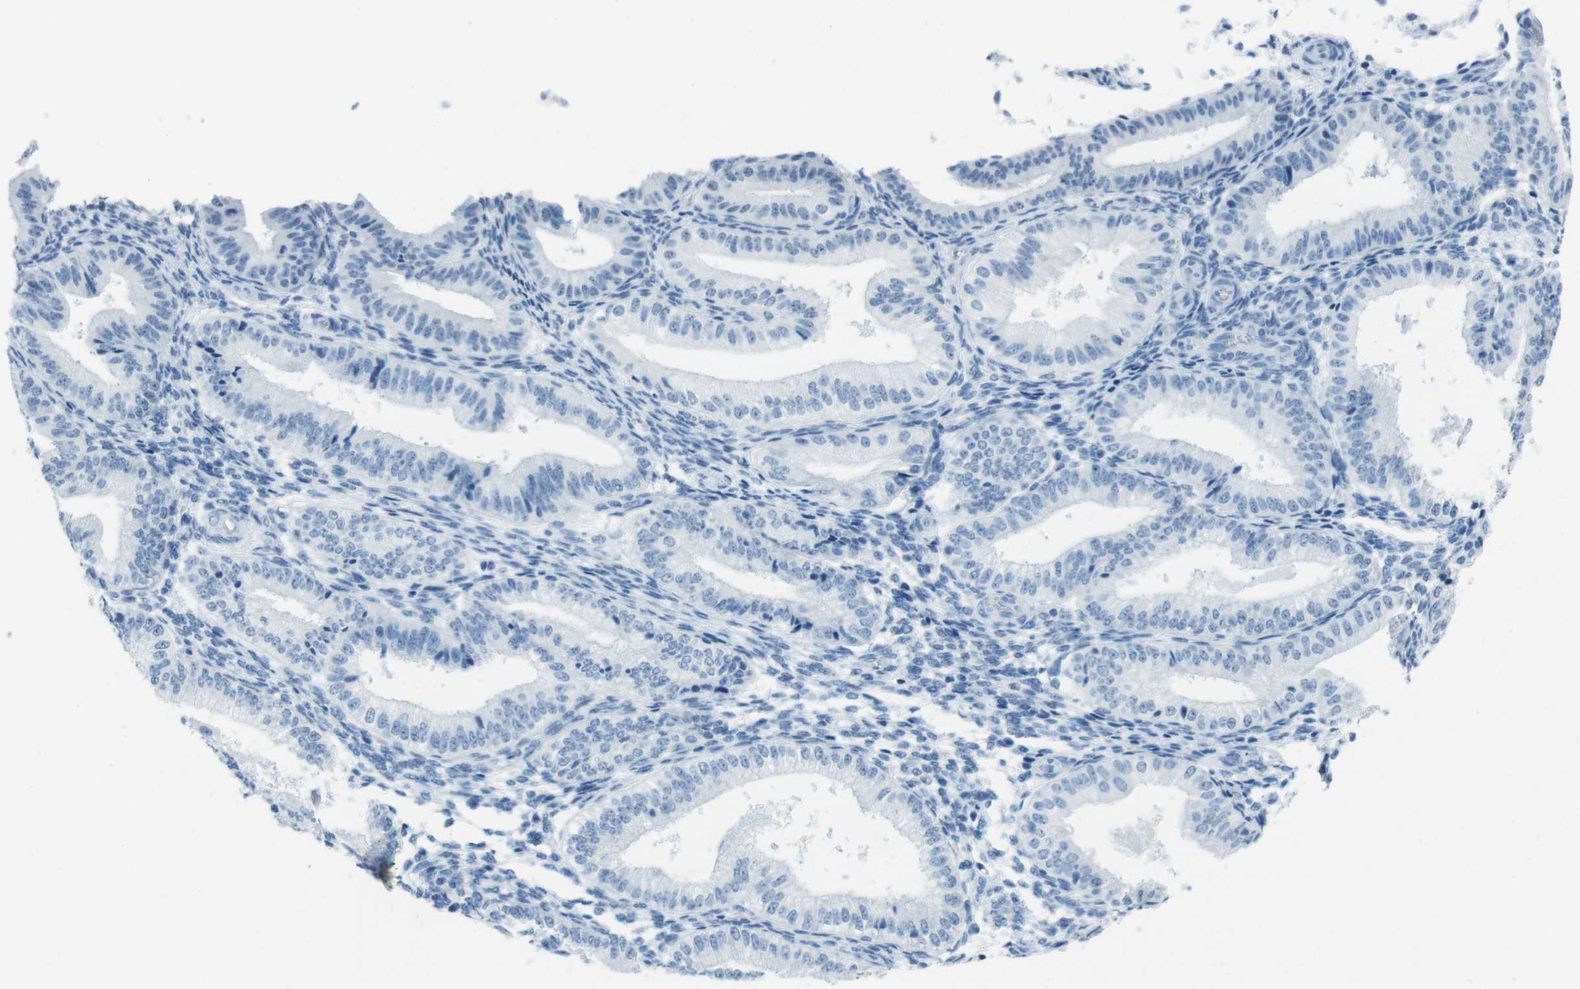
{"staining": {"intensity": "negative", "quantity": "none", "location": "none"}, "tissue": "endometrium", "cell_type": "Cells in endometrial stroma", "image_type": "normal", "snomed": [{"axis": "morphology", "description": "Normal tissue, NOS"}, {"axis": "topography", "description": "Endometrium"}], "caption": "A histopathology image of endometrium stained for a protein reveals no brown staining in cells in endometrial stroma. The staining is performed using DAB brown chromogen with nuclei counter-stained in using hematoxylin.", "gene": "TMEM207", "patient": {"sex": "female", "age": 39}}